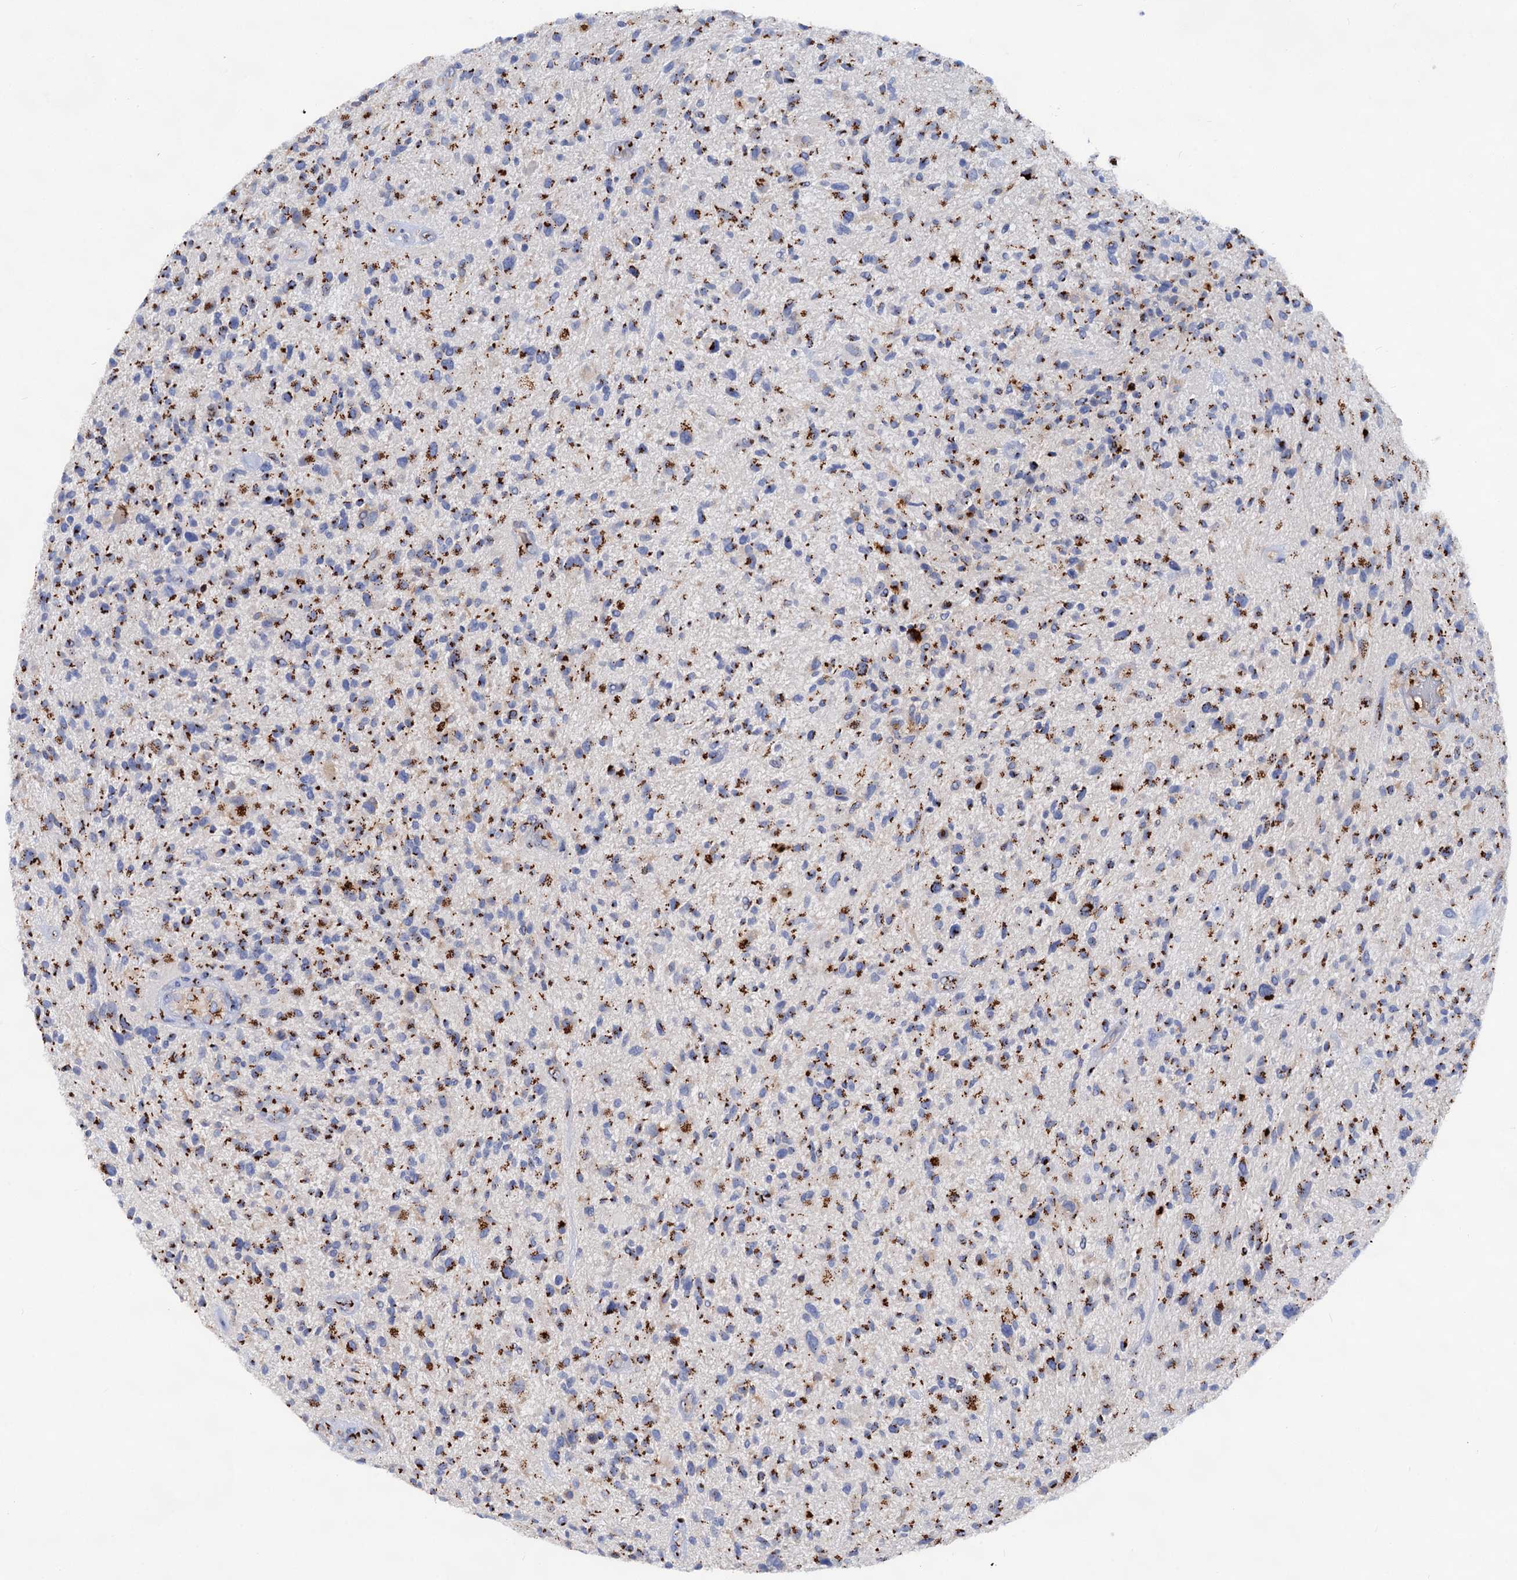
{"staining": {"intensity": "strong", "quantity": ">75%", "location": "cytoplasmic/membranous"}, "tissue": "glioma", "cell_type": "Tumor cells", "image_type": "cancer", "snomed": [{"axis": "morphology", "description": "Glioma, malignant, High grade"}, {"axis": "topography", "description": "Brain"}], "caption": "This is an image of IHC staining of glioma, which shows strong positivity in the cytoplasmic/membranous of tumor cells.", "gene": "TM9SF3", "patient": {"sex": "male", "age": 47}}